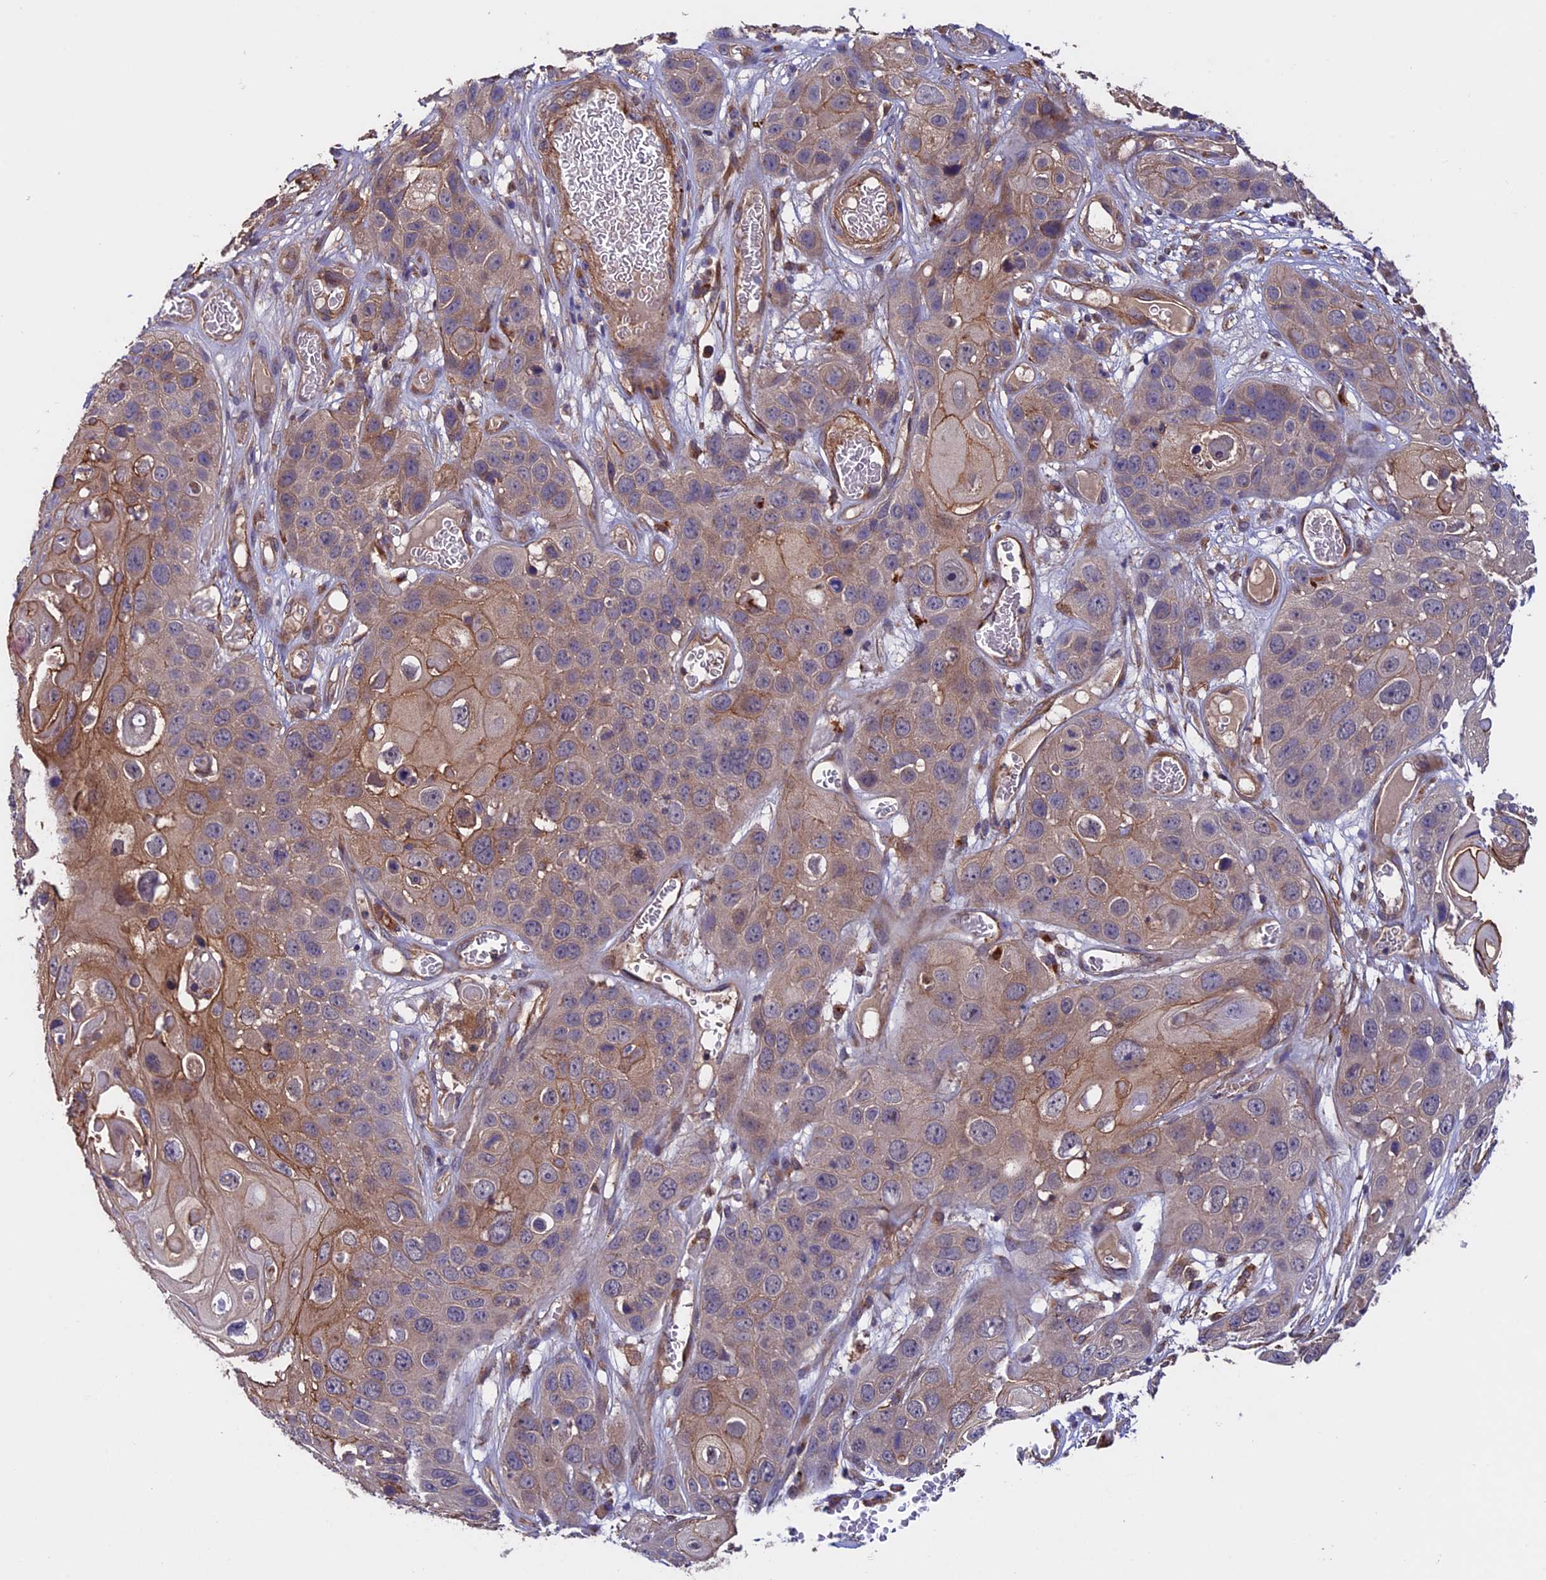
{"staining": {"intensity": "moderate", "quantity": "25%-75%", "location": "cytoplasmic/membranous"}, "tissue": "skin cancer", "cell_type": "Tumor cells", "image_type": "cancer", "snomed": [{"axis": "morphology", "description": "Squamous cell carcinoma, NOS"}, {"axis": "topography", "description": "Skin"}], "caption": "Skin cancer was stained to show a protein in brown. There is medium levels of moderate cytoplasmic/membranous staining in approximately 25%-75% of tumor cells.", "gene": "SLC9A5", "patient": {"sex": "male", "age": 55}}